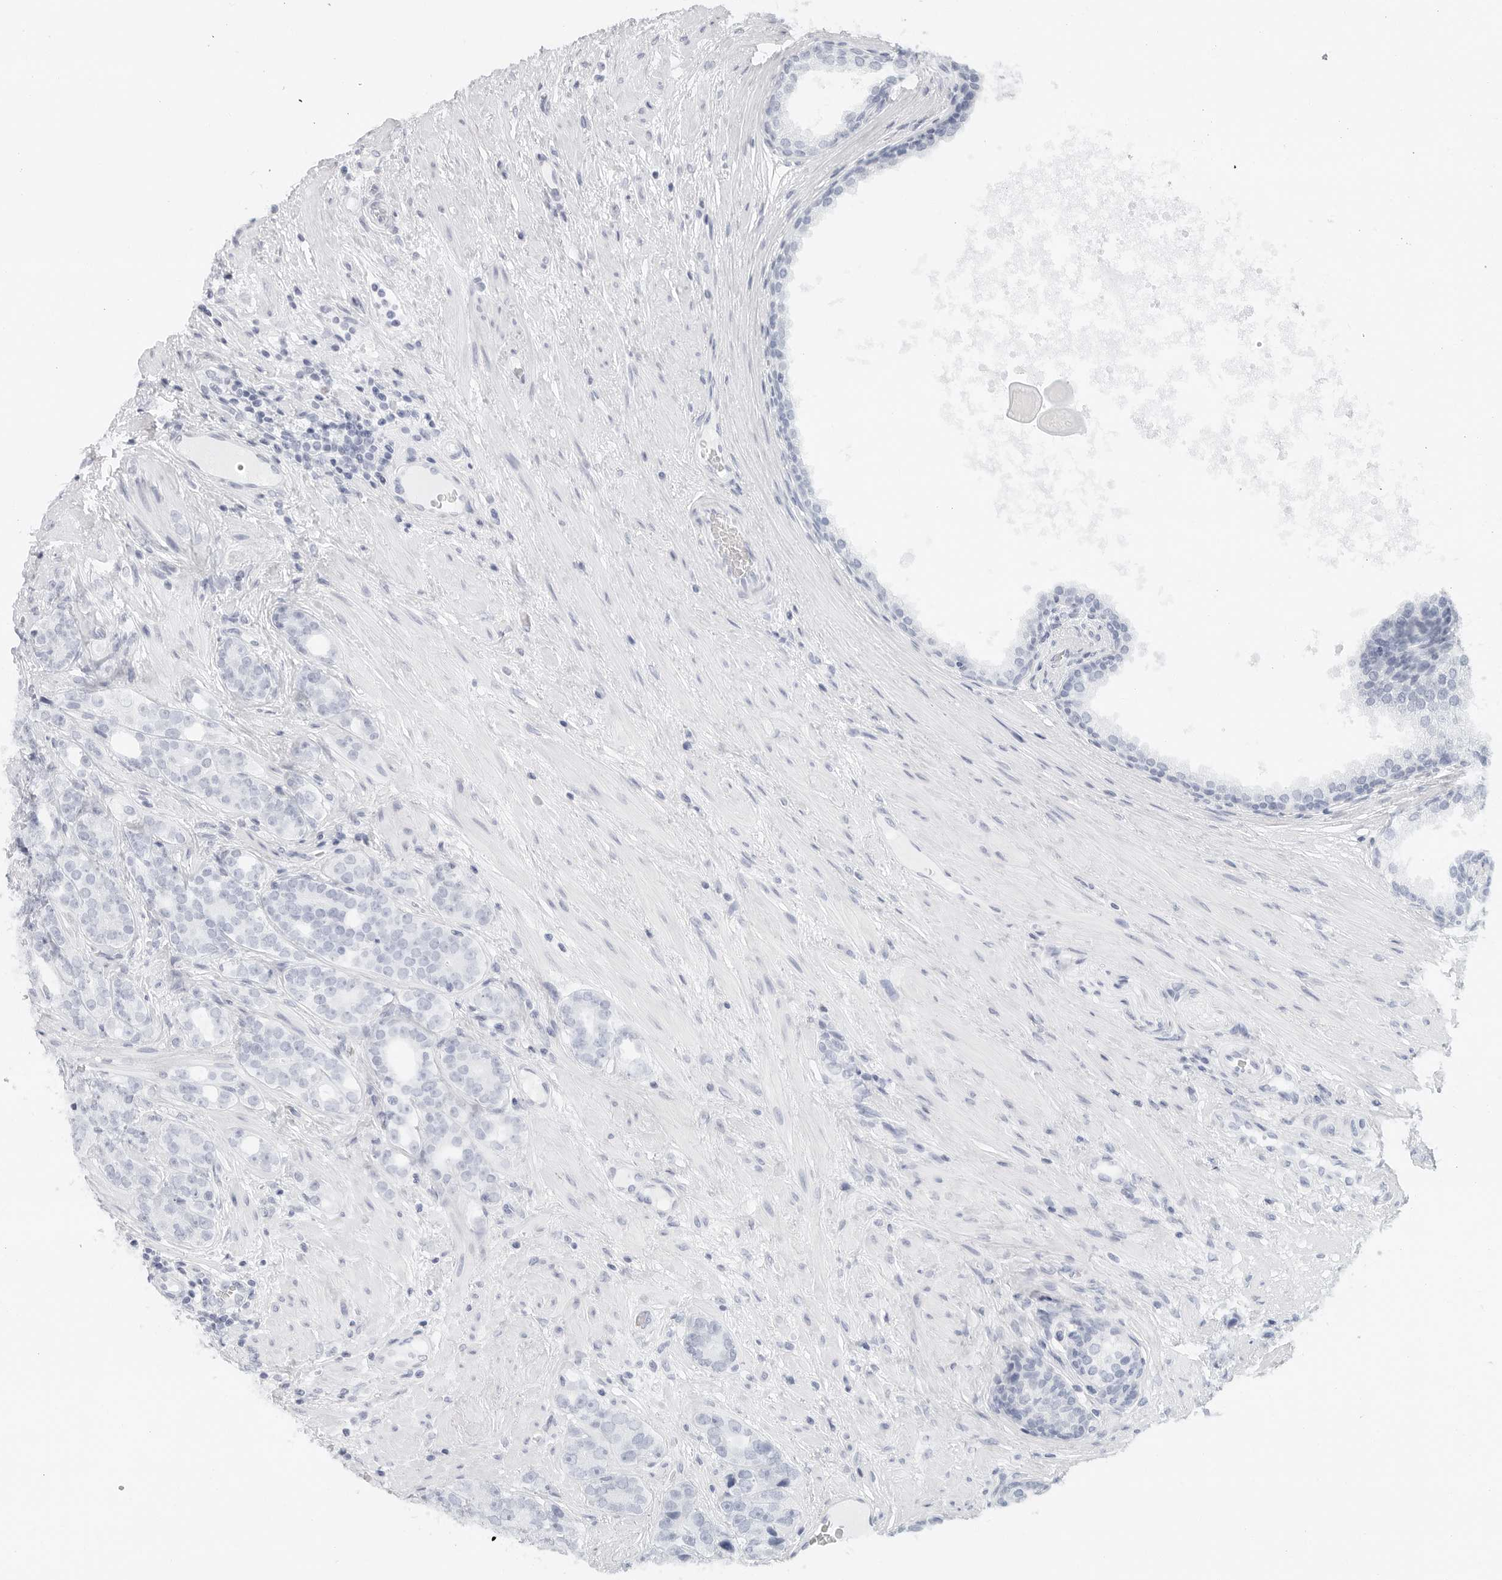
{"staining": {"intensity": "negative", "quantity": "none", "location": "none"}, "tissue": "prostate cancer", "cell_type": "Tumor cells", "image_type": "cancer", "snomed": [{"axis": "morphology", "description": "Adenocarcinoma, High grade"}, {"axis": "topography", "description": "Prostate"}], "caption": "Human adenocarcinoma (high-grade) (prostate) stained for a protein using IHC exhibits no positivity in tumor cells.", "gene": "METAP1", "patient": {"sex": "male", "age": 56}}